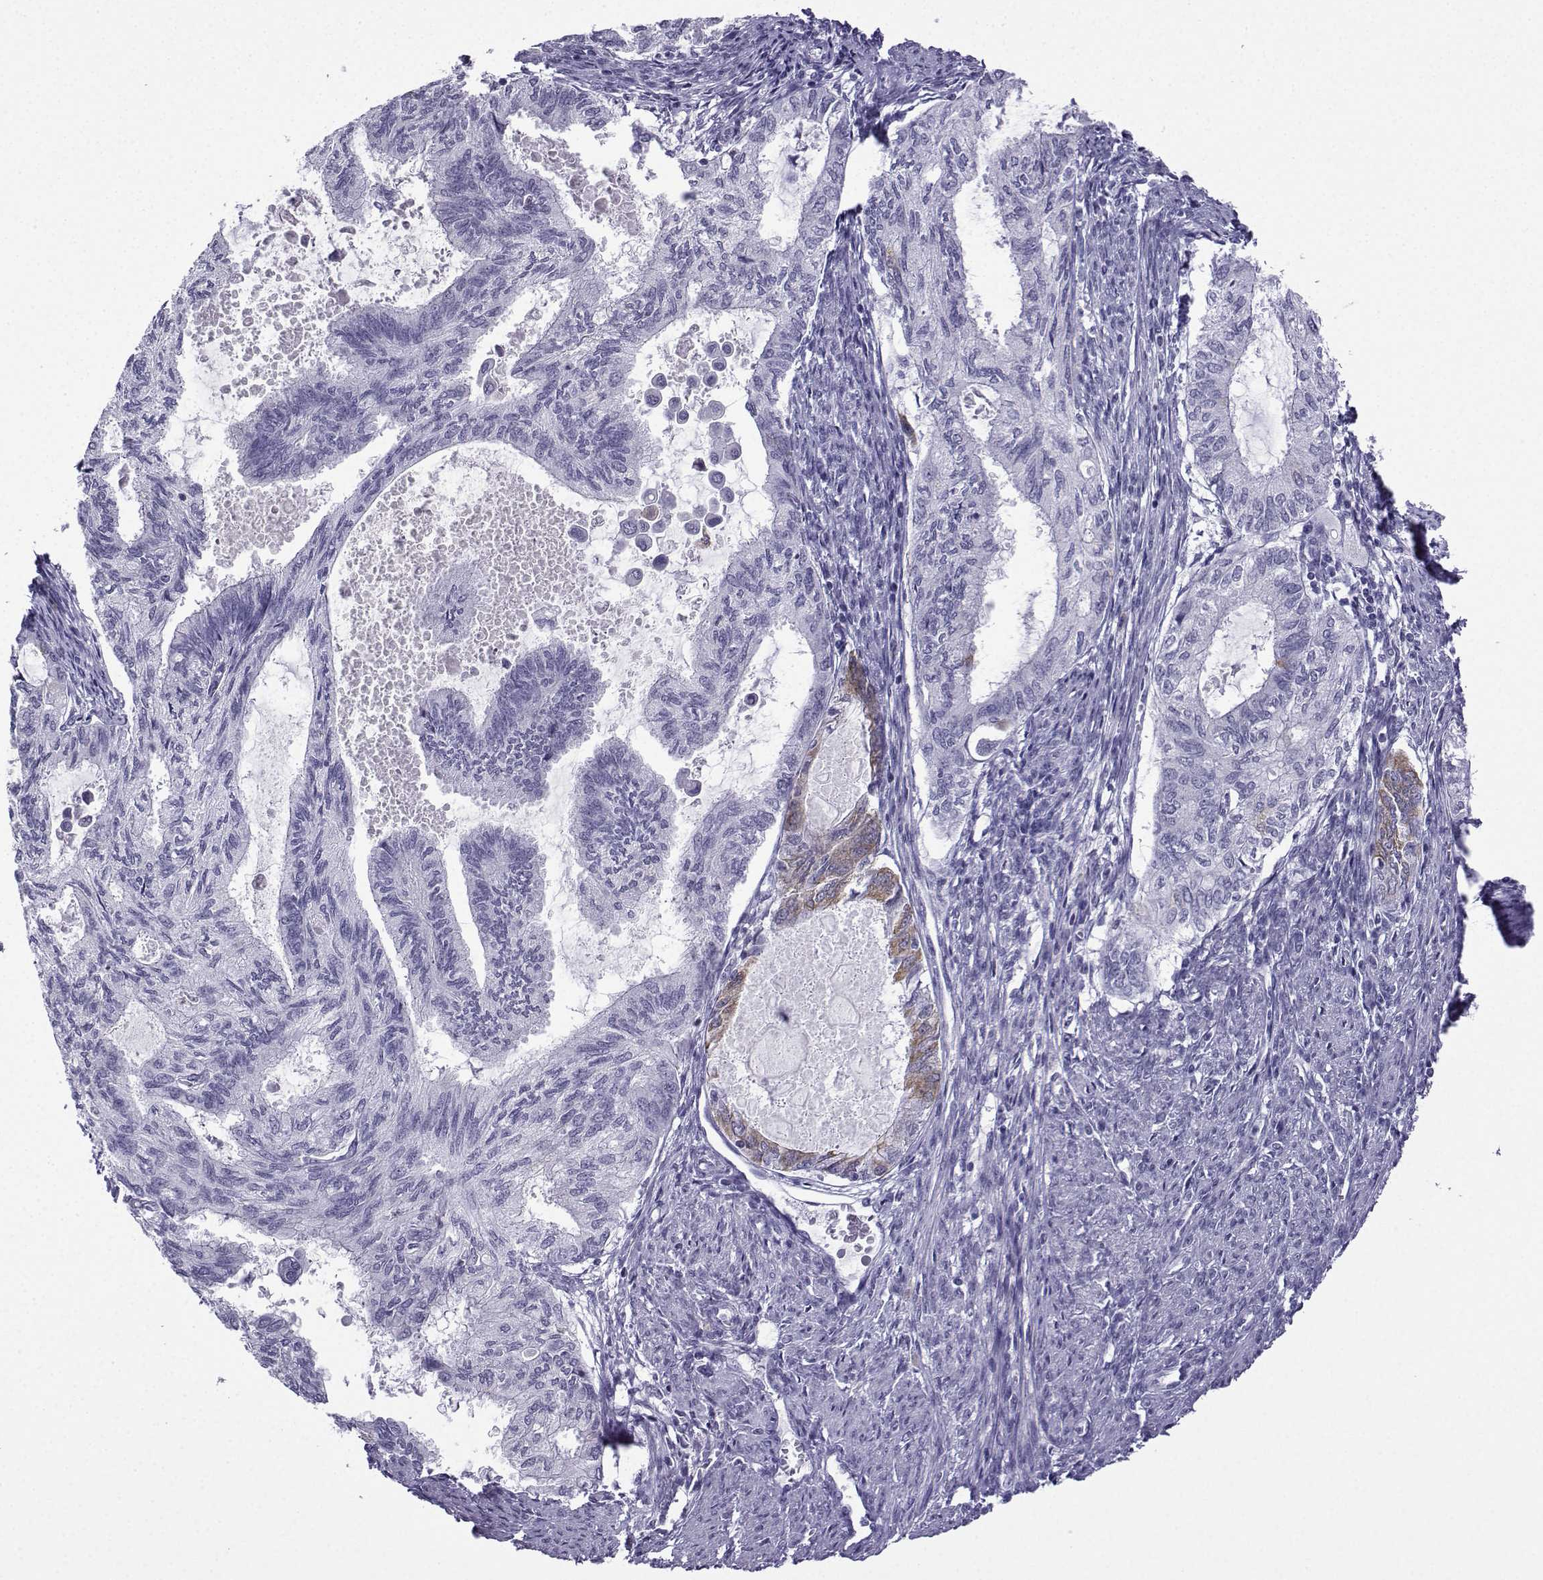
{"staining": {"intensity": "moderate", "quantity": "<25%", "location": "cytoplasmic/membranous"}, "tissue": "endometrial cancer", "cell_type": "Tumor cells", "image_type": "cancer", "snomed": [{"axis": "morphology", "description": "Adenocarcinoma, NOS"}, {"axis": "topography", "description": "Endometrium"}], "caption": "Endometrial cancer stained with a protein marker reveals moderate staining in tumor cells.", "gene": "MRGBP", "patient": {"sex": "female", "age": 86}}